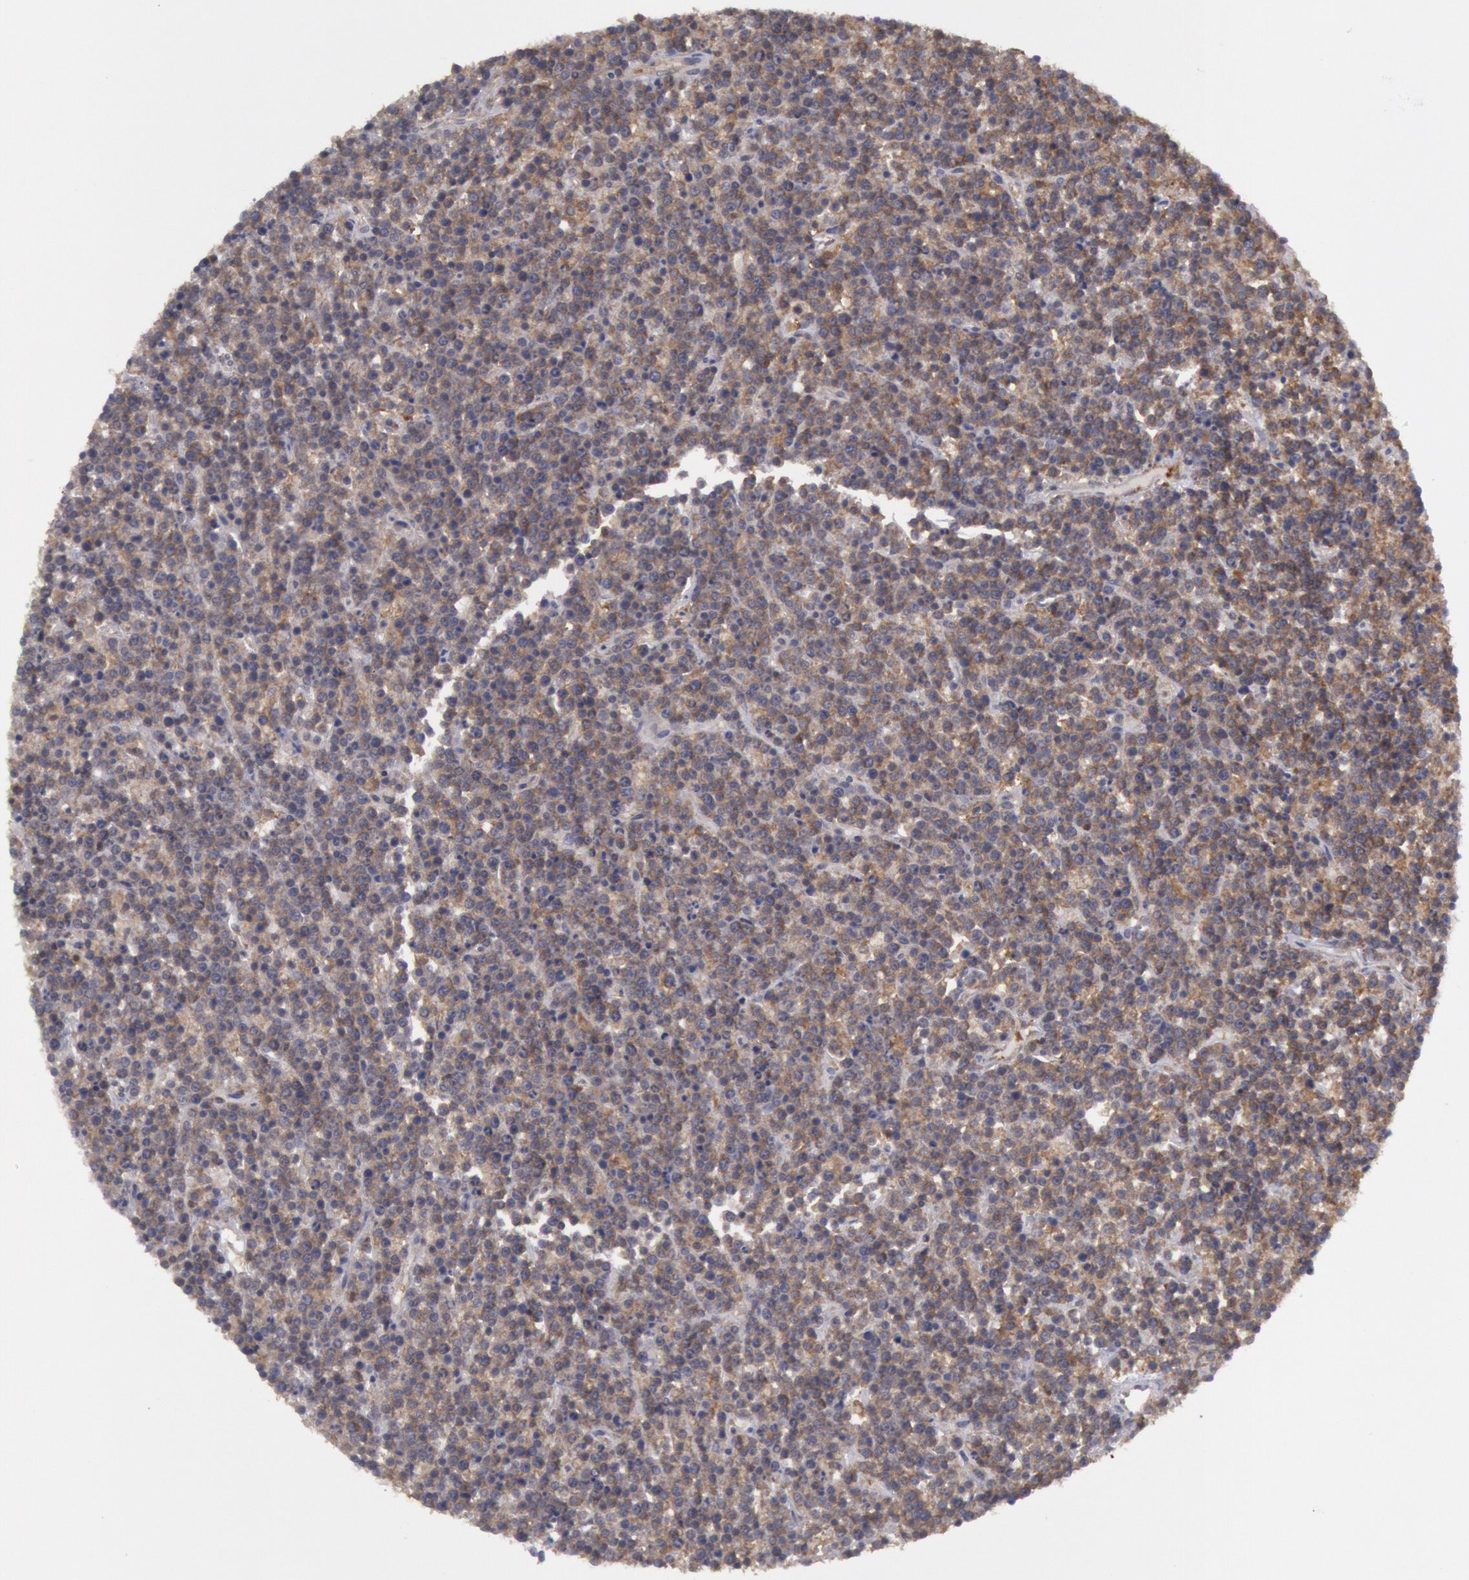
{"staining": {"intensity": "strong", "quantity": ">75%", "location": "cytoplasmic/membranous"}, "tissue": "lymphoma", "cell_type": "Tumor cells", "image_type": "cancer", "snomed": [{"axis": "morphology", "description": "Malignant lymphoma, non-Hodgkin's type, High grade"}, {"axis": "topography", "description": "Ovary"}], "caption": "This image demonstrates IHC staining of malignant lymphoma, non-Hodgkin's type (high-grade), with high strong cytoplasmic/membranous positivity in about >75% of tumor cells.", "gene": "IKBKB", "patient": {"sex": "female", "age": 56}}